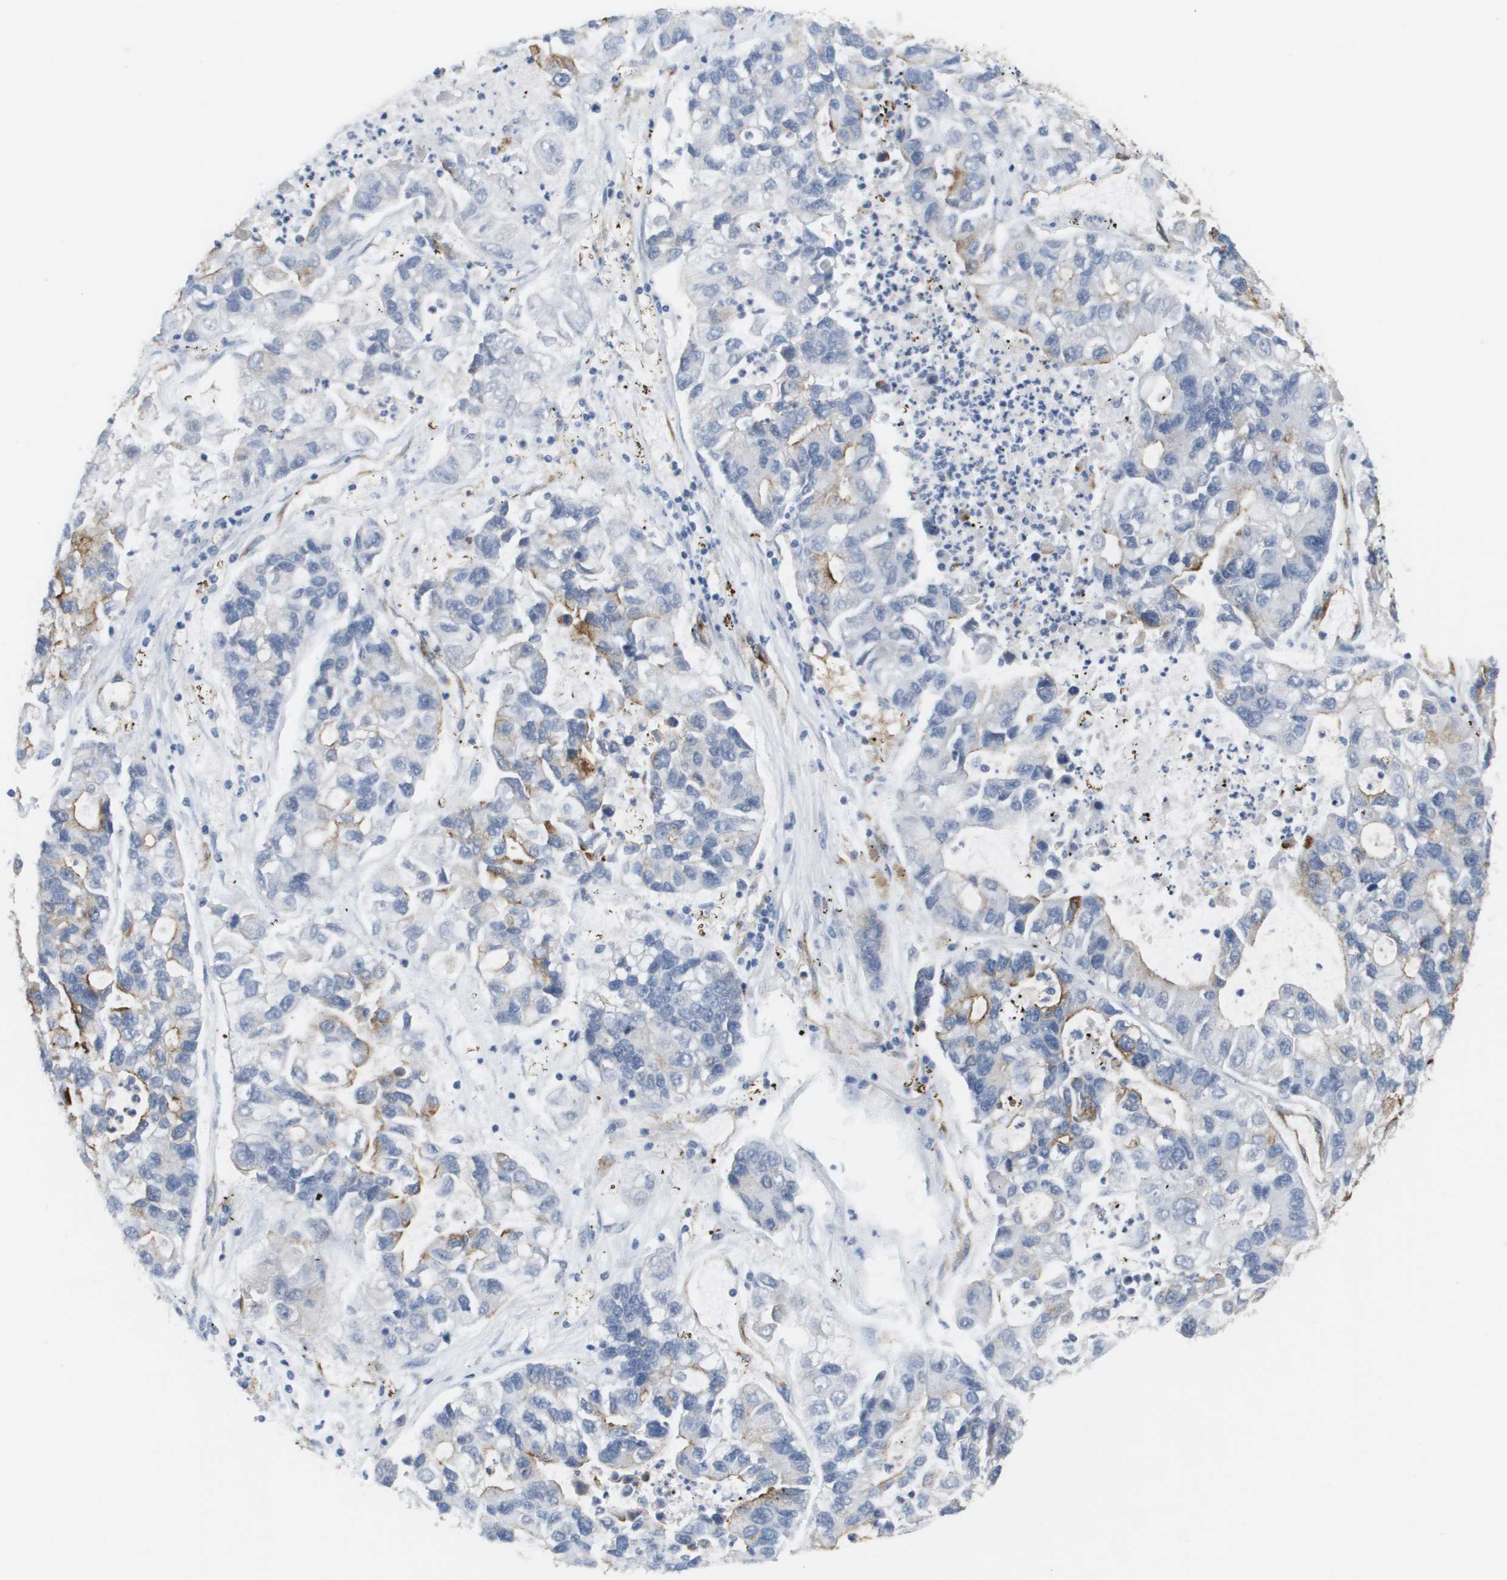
{"staining": {"intensity": "moderate", "quantity": "<25%", "location": "cytoplasmic/membranous"}, "tissue": "lung cancer", "cell_type": "Tumor cells", "image_type": "cancer", "snomed": [{"axis": "morphology", "description": "Adenocarcinoma, NOS"}, {"axis": "topography", "description": "Lung"}], "caption": "Human lung cancer (adenocarcinoma) stained for a protein (brown) displays moderate cytoplasmic/membranous positive expression in approximately <25% of tumor cells.", "gene": "ANGPT2", "patient": {"sex": "female", "age": 51}}